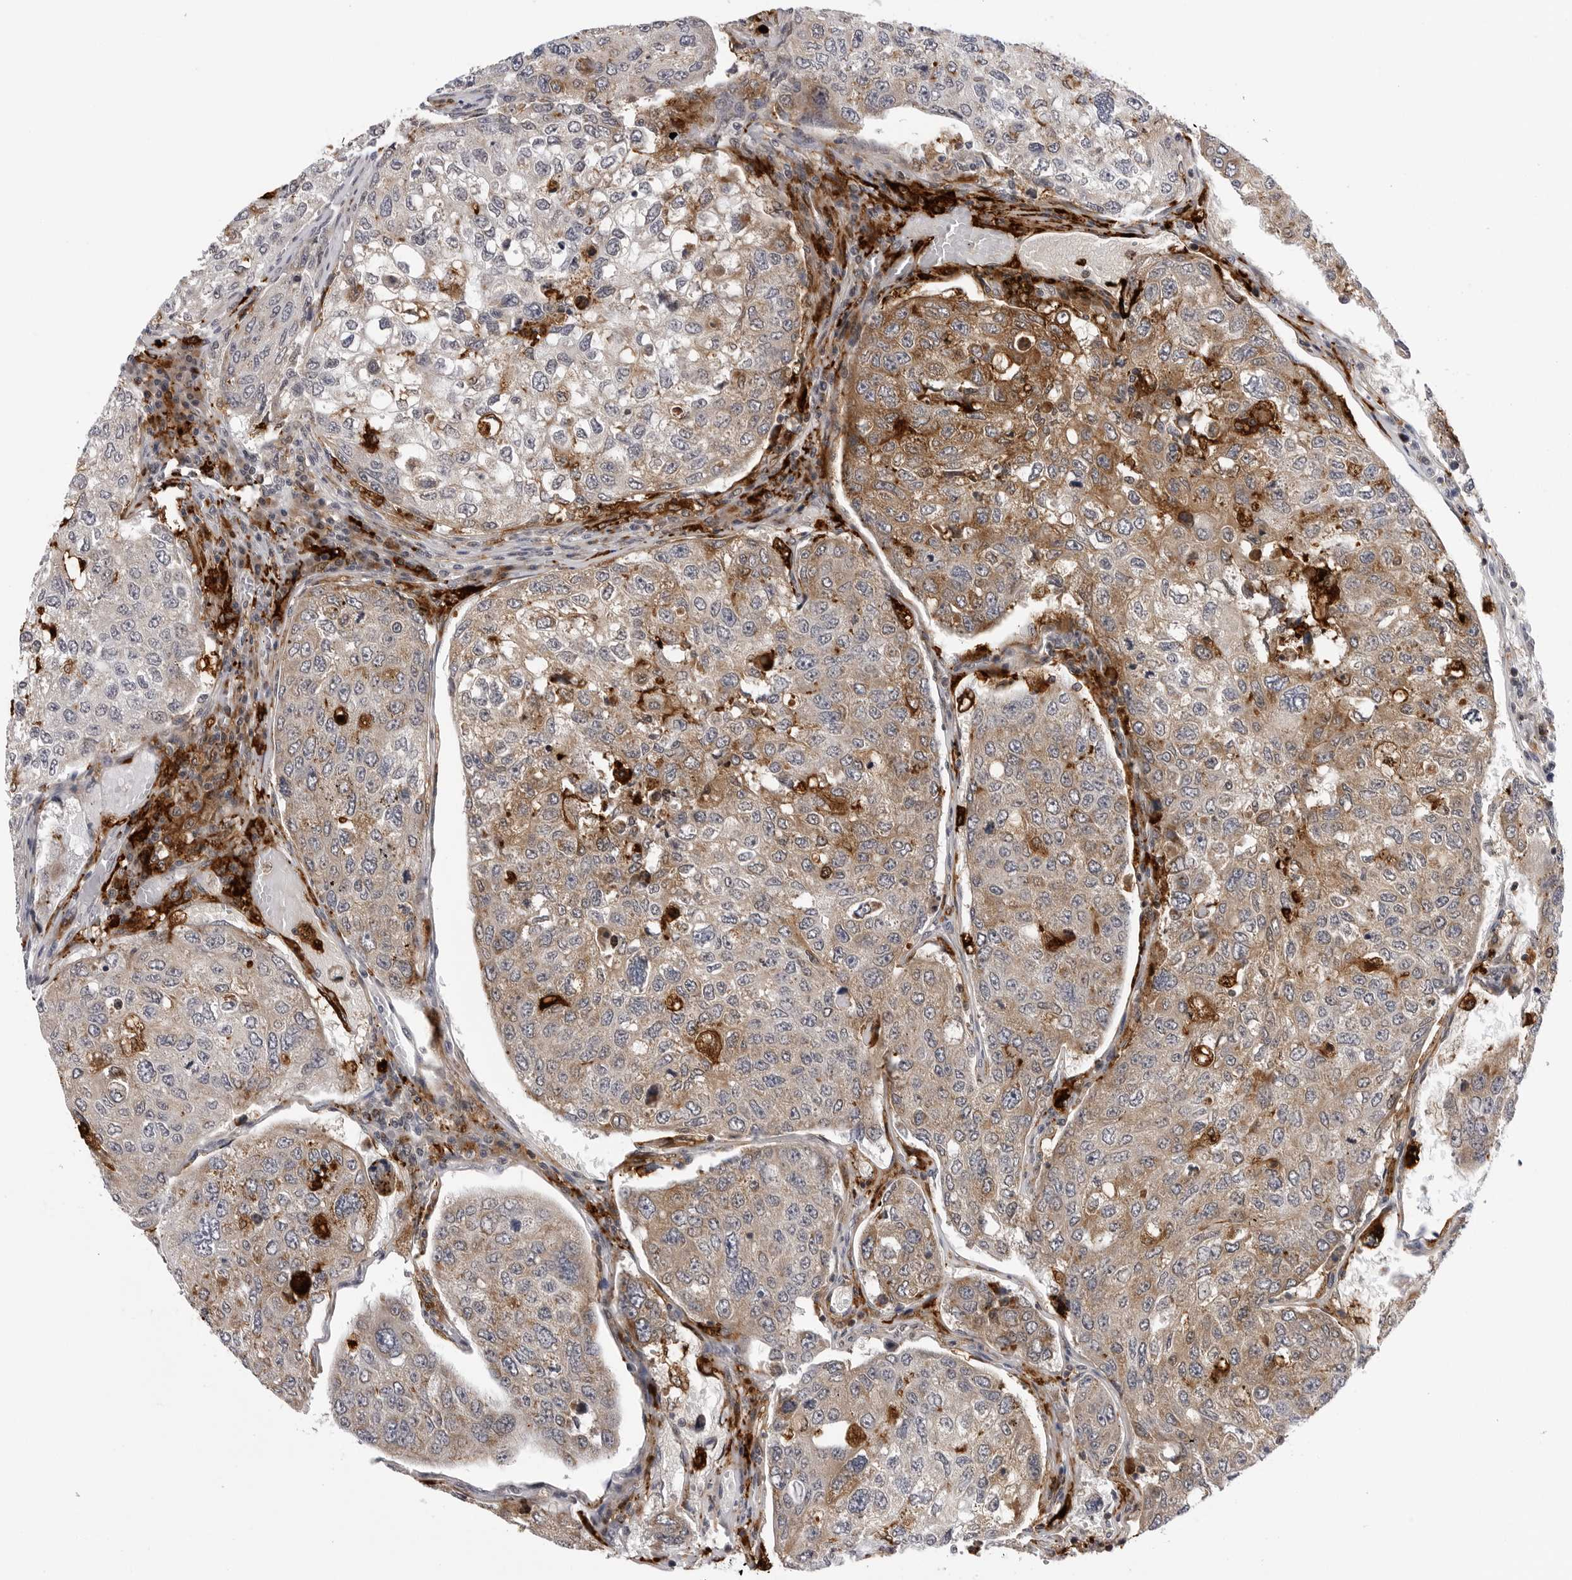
{"staining": {"intensity": "moderate", "quantity": ">75%", "location": "cytoplasmic/membranous"}, "tissue": "urothelial cancer", "cell_type": "Tumor cells", "image_type": "cancer", "snomed": [{"axis": "morphology", "description": "Urothelial carcinoma, High grade"}, {"axis": "topography", "description": "Lymph node"}, {"axis": "topography", "description": "Urinary bladder"}], "caption": "Urothelial carcinoma (high-grade) stained with IHC reveals moderate cytoplasmic/membranous staining in approximately >75% of tumor cells.", "gene": "CDK20", "patient": {"sex": "male", "age": 51}}